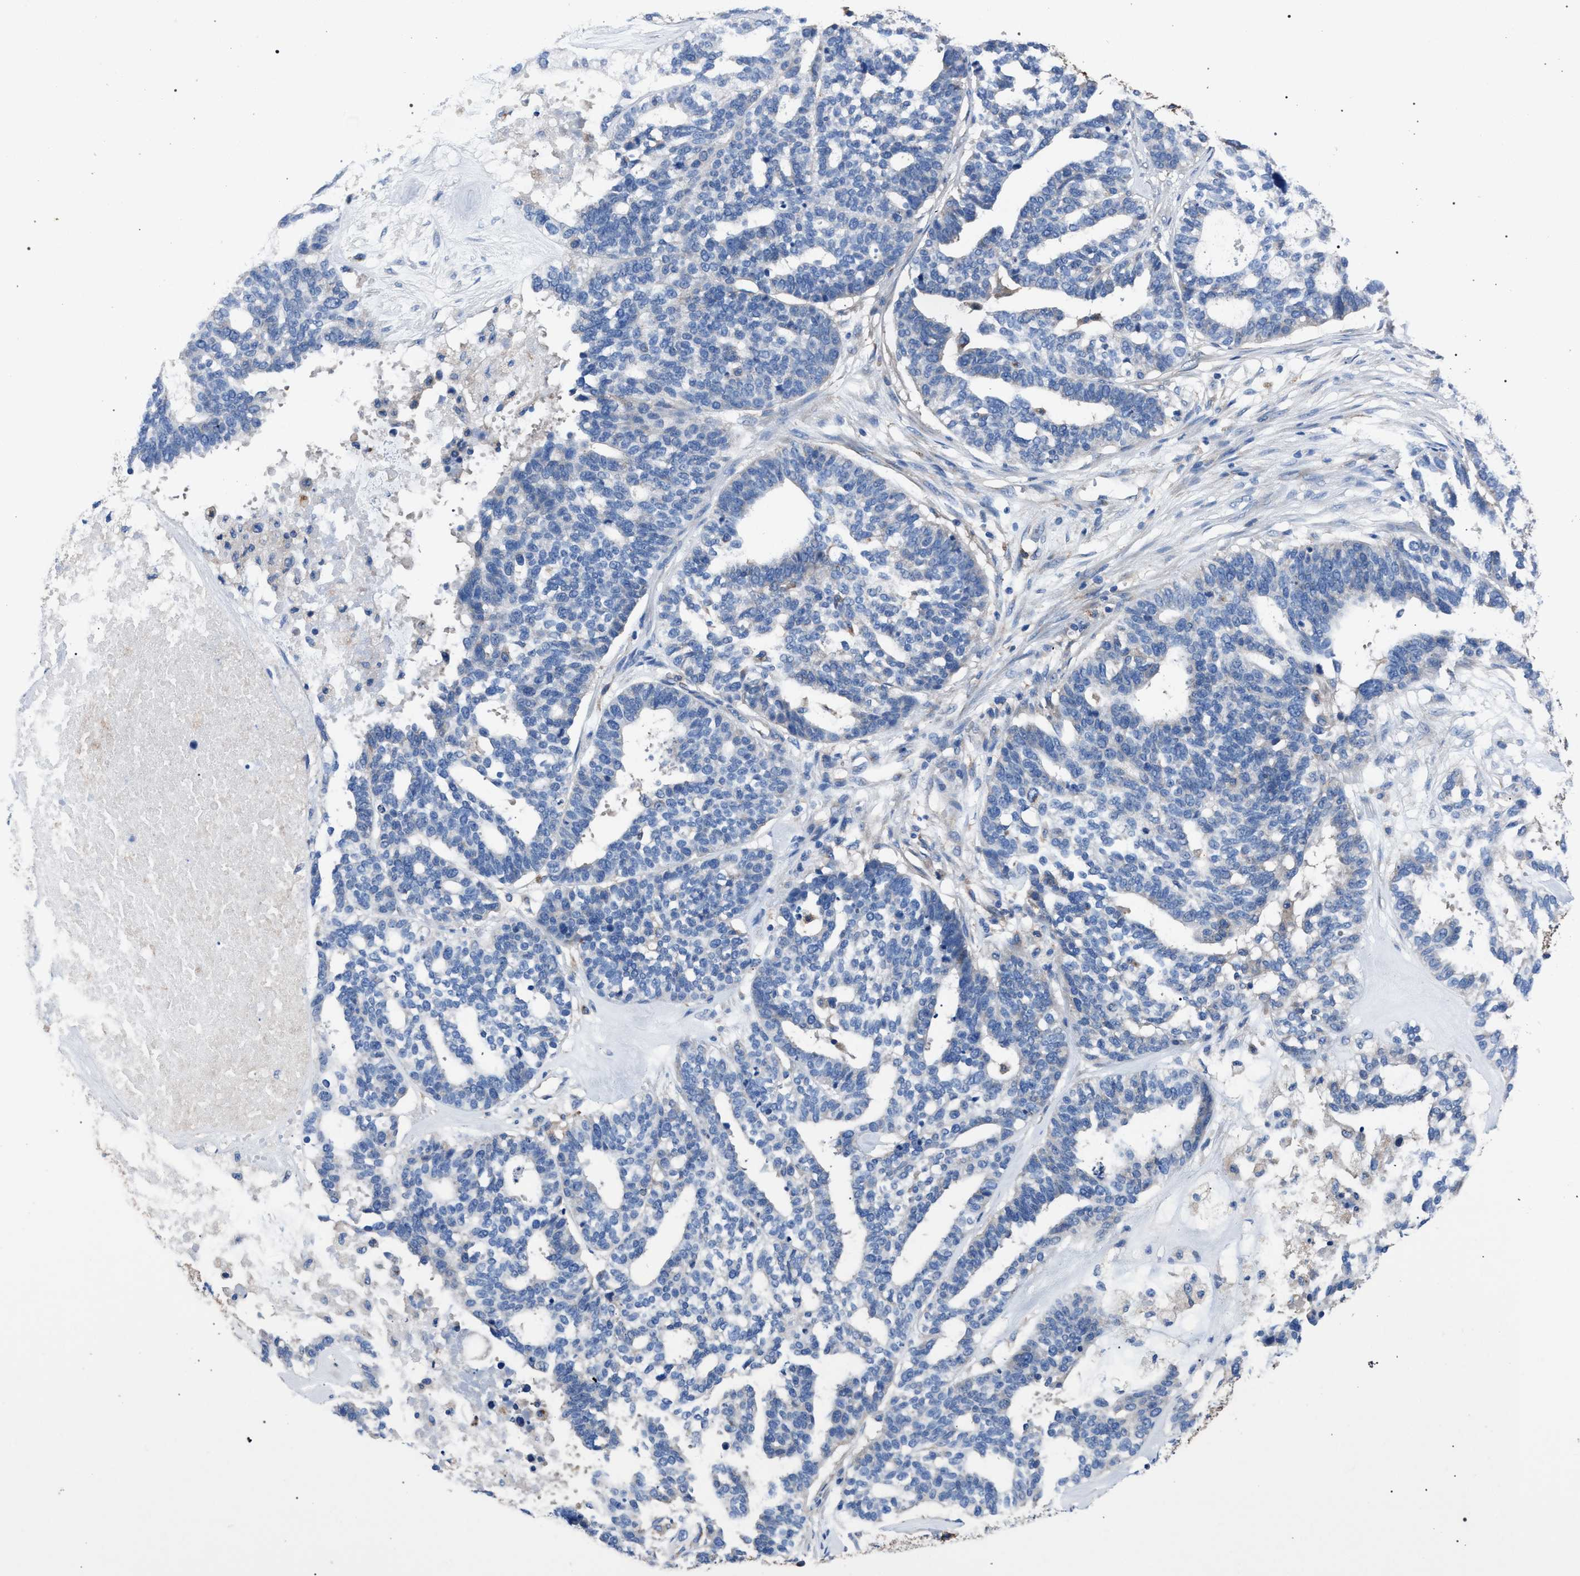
{"staining": {"intensity": "negative", "quantity": "none", "location": "none"}, "tissue": "ovarian cancer", "cell_type": "Tumor cells", "image_type": "cancer", "snomed": [{"axis": "morphology", "description": "Cystadenocarcinoma, serous, NOS"}, {"axis": "topography", "description": "Ovary"}], "caption": "Photomicrograph shows no protein positivity in tumor cells of ovarian serous cystadenocarcinoma tissue. (DAB immunohistochemistry (IHC) visualized using brightfield microscopy, high magnification).", "gene": "ATP6V0A1", "patient": {"sex": "female", "age": 59}}